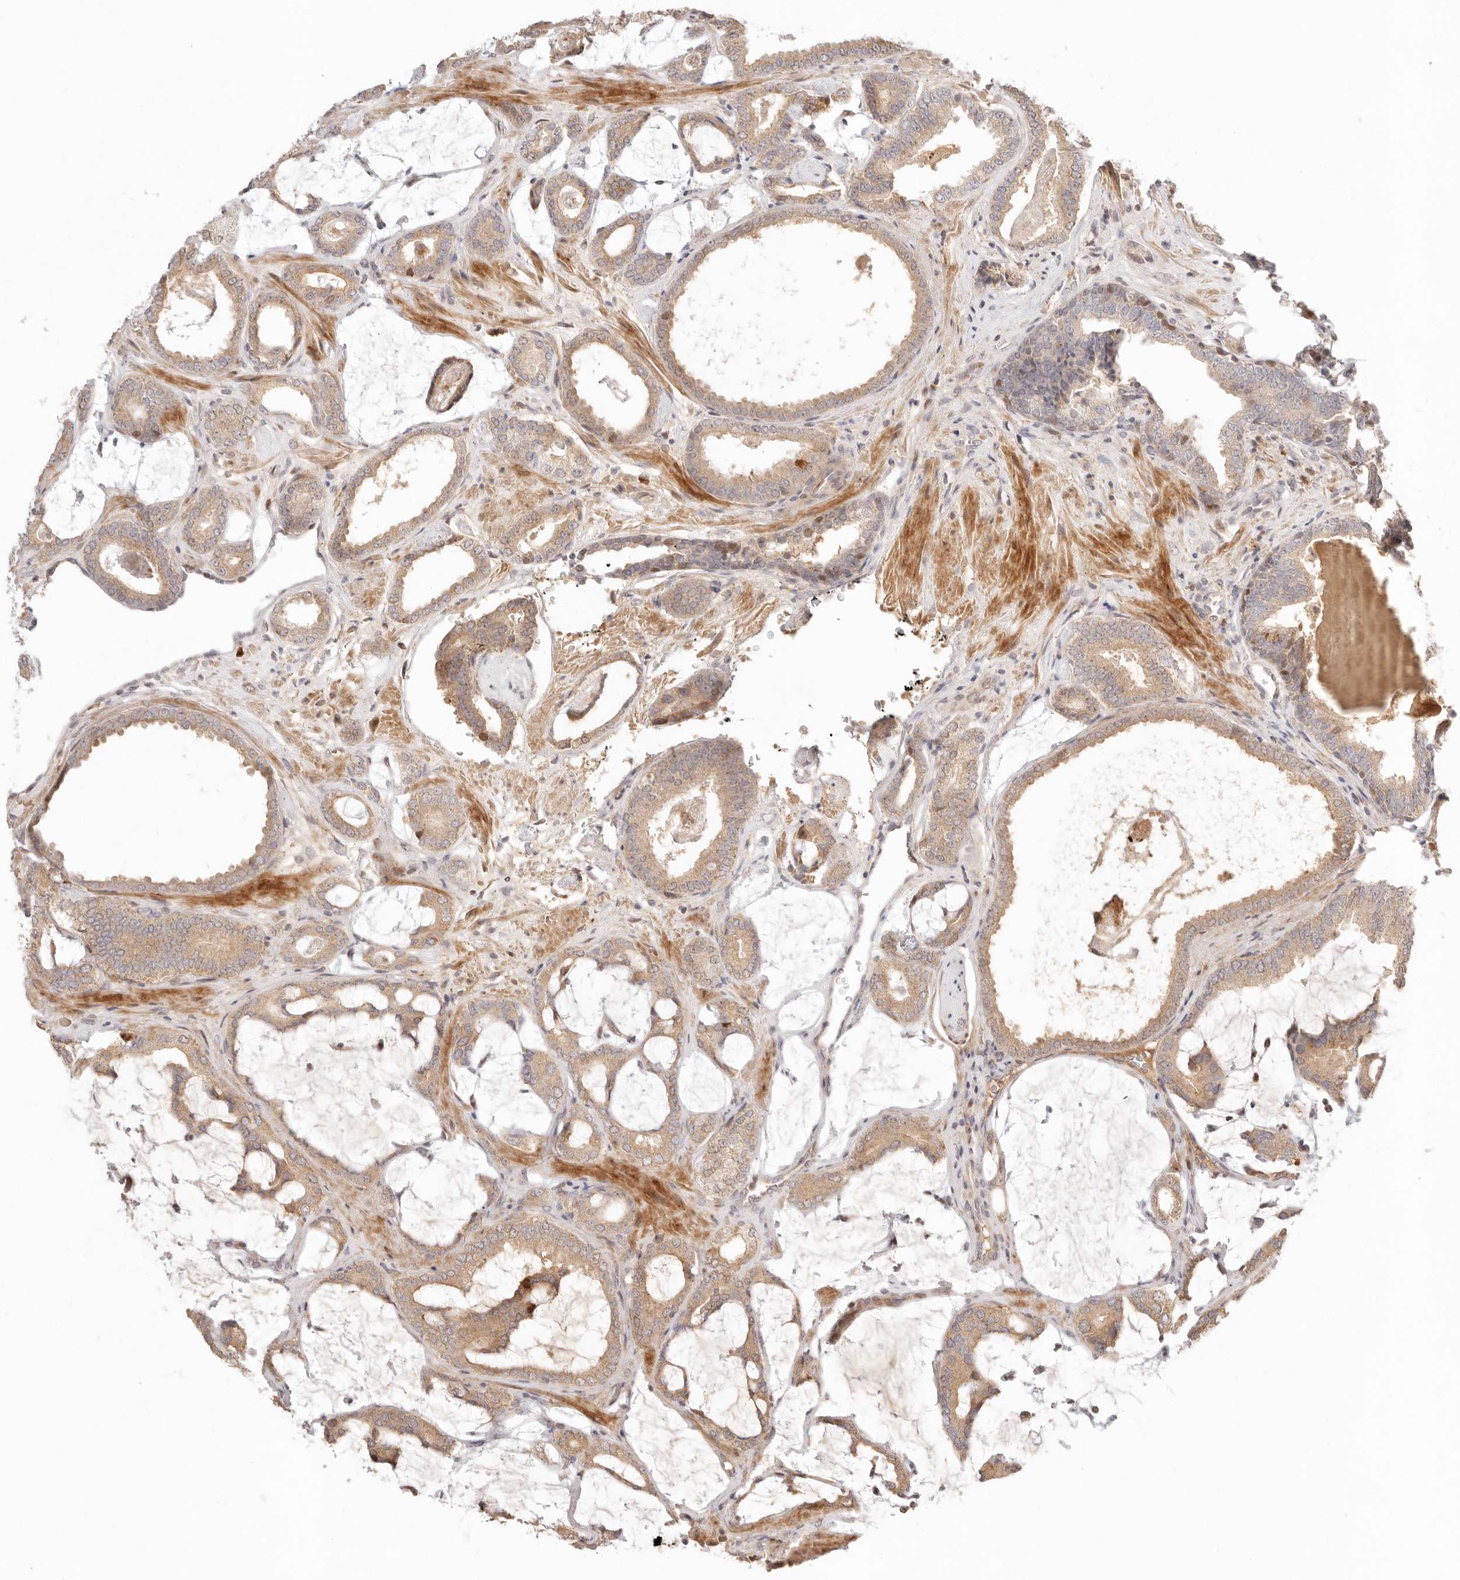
{"staining": {"intensity": "moderate", "quantity": "25%-75%", "location": "cytoplasmic/membranous"}, "tissue": "prostate cancer", "cell_type": "Tumor cells", "image_type": "cancer", "snomed": [{"axis": "morphology", "description": "Adenocarcinoma, Low grade"}, {"axis": "topography", "description": "Prostate"}], "caption": "Moderate cytoplasmic/membranous protein positivity is appreciated in about 25%-75% of tumor cells in prostate cancer. (Brightfield microscopy of DAB IHC at high magnification).", "gene": "PHLDA3", "patient": {"sex": "male", "age": 71}}